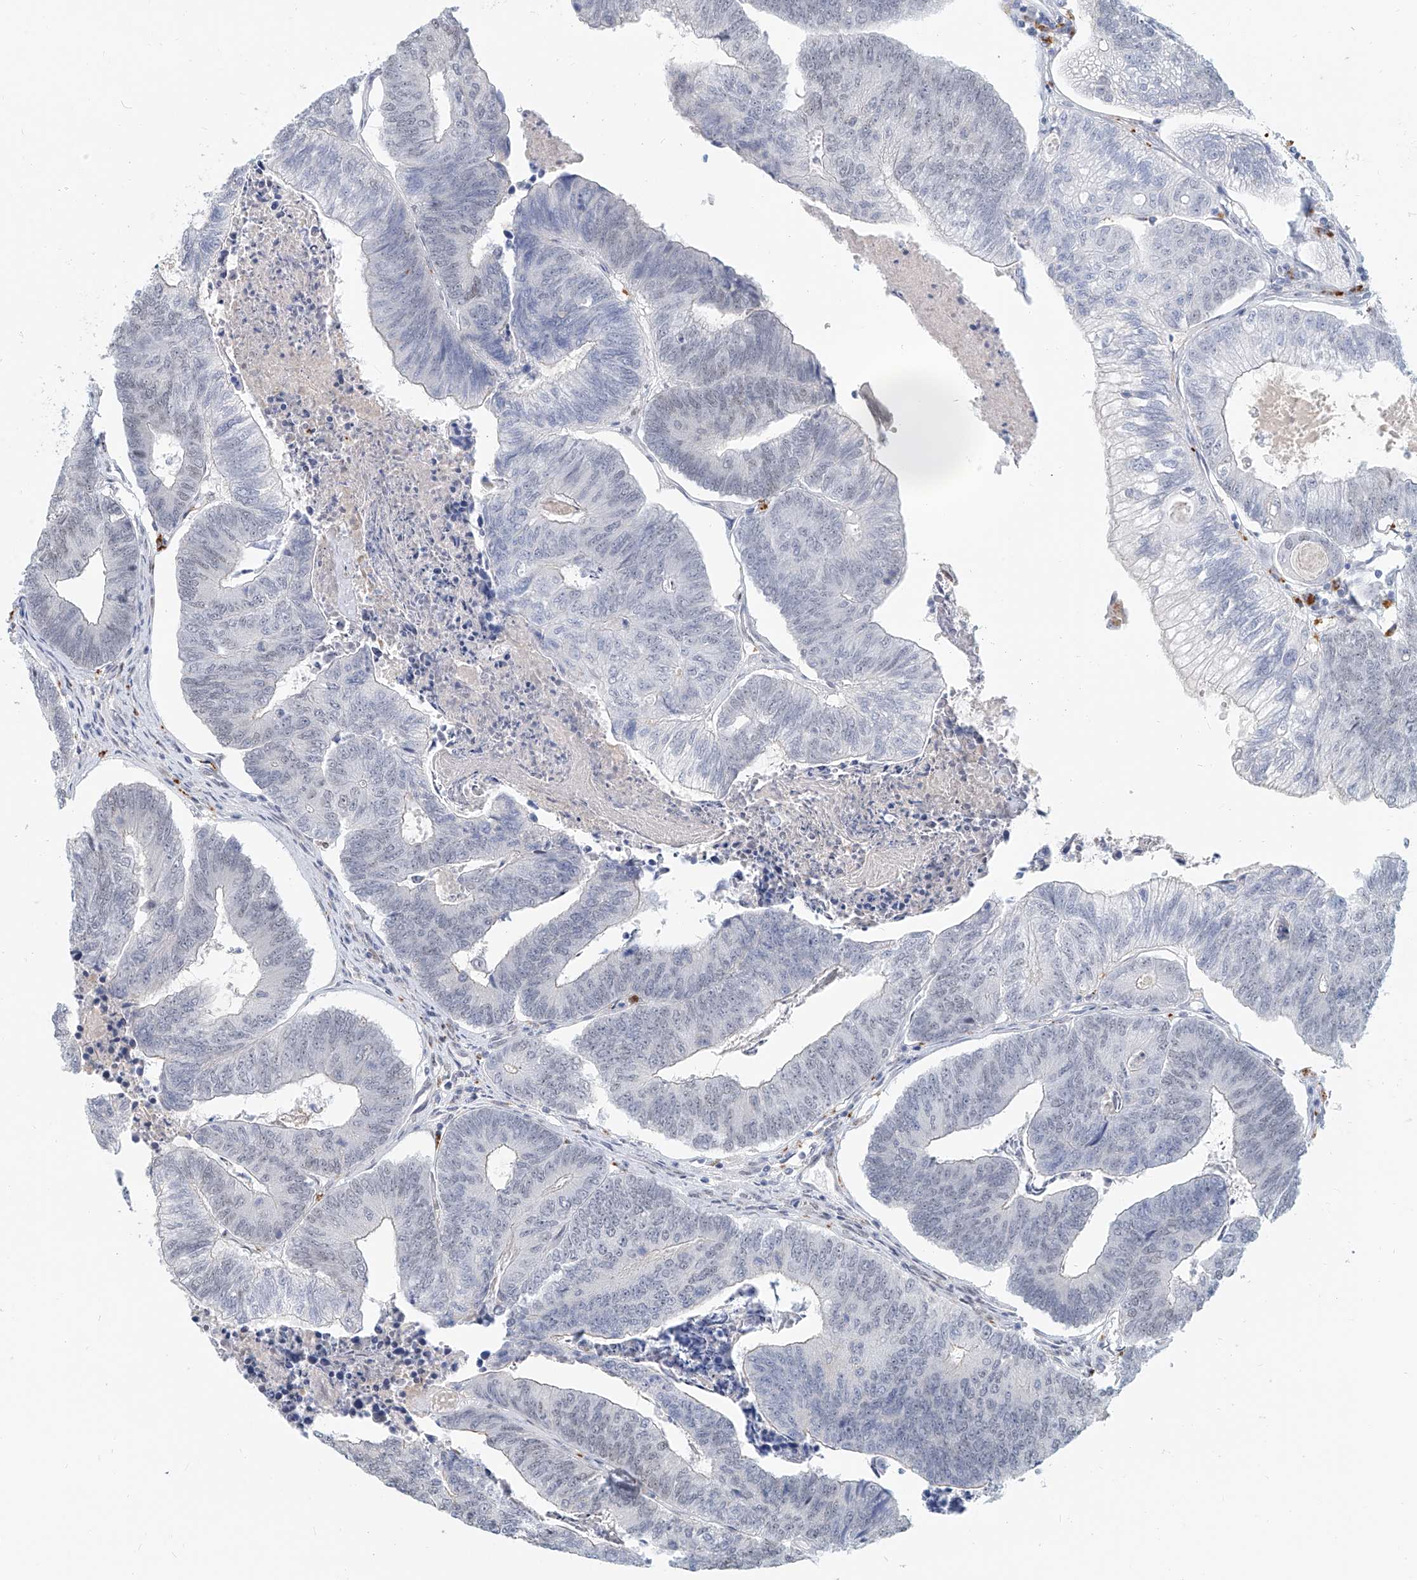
{"staining": {"intensity": "negative", "quantity": "none", "location": "none"}, "tissue": "colorectal cancer", "cell_type": "Tumor cells", "image_type": "cancer", "snomed": [{"axis": "morphology", "description": "Adenocarcinoma, NOS"}, {"axis": "topography", "description": "Colon"}], "caption": "Immunohistochemistry (IHC) histopathology image of neoplastic tissue: colorectal cancer (adenocarcinoma) stained with DAB (3,3'-diaminobenzidine) exhibits no significant protein expression in tumor cells.", "gene": "SASH1", "patient": {"sex": "female", "age": 67}}